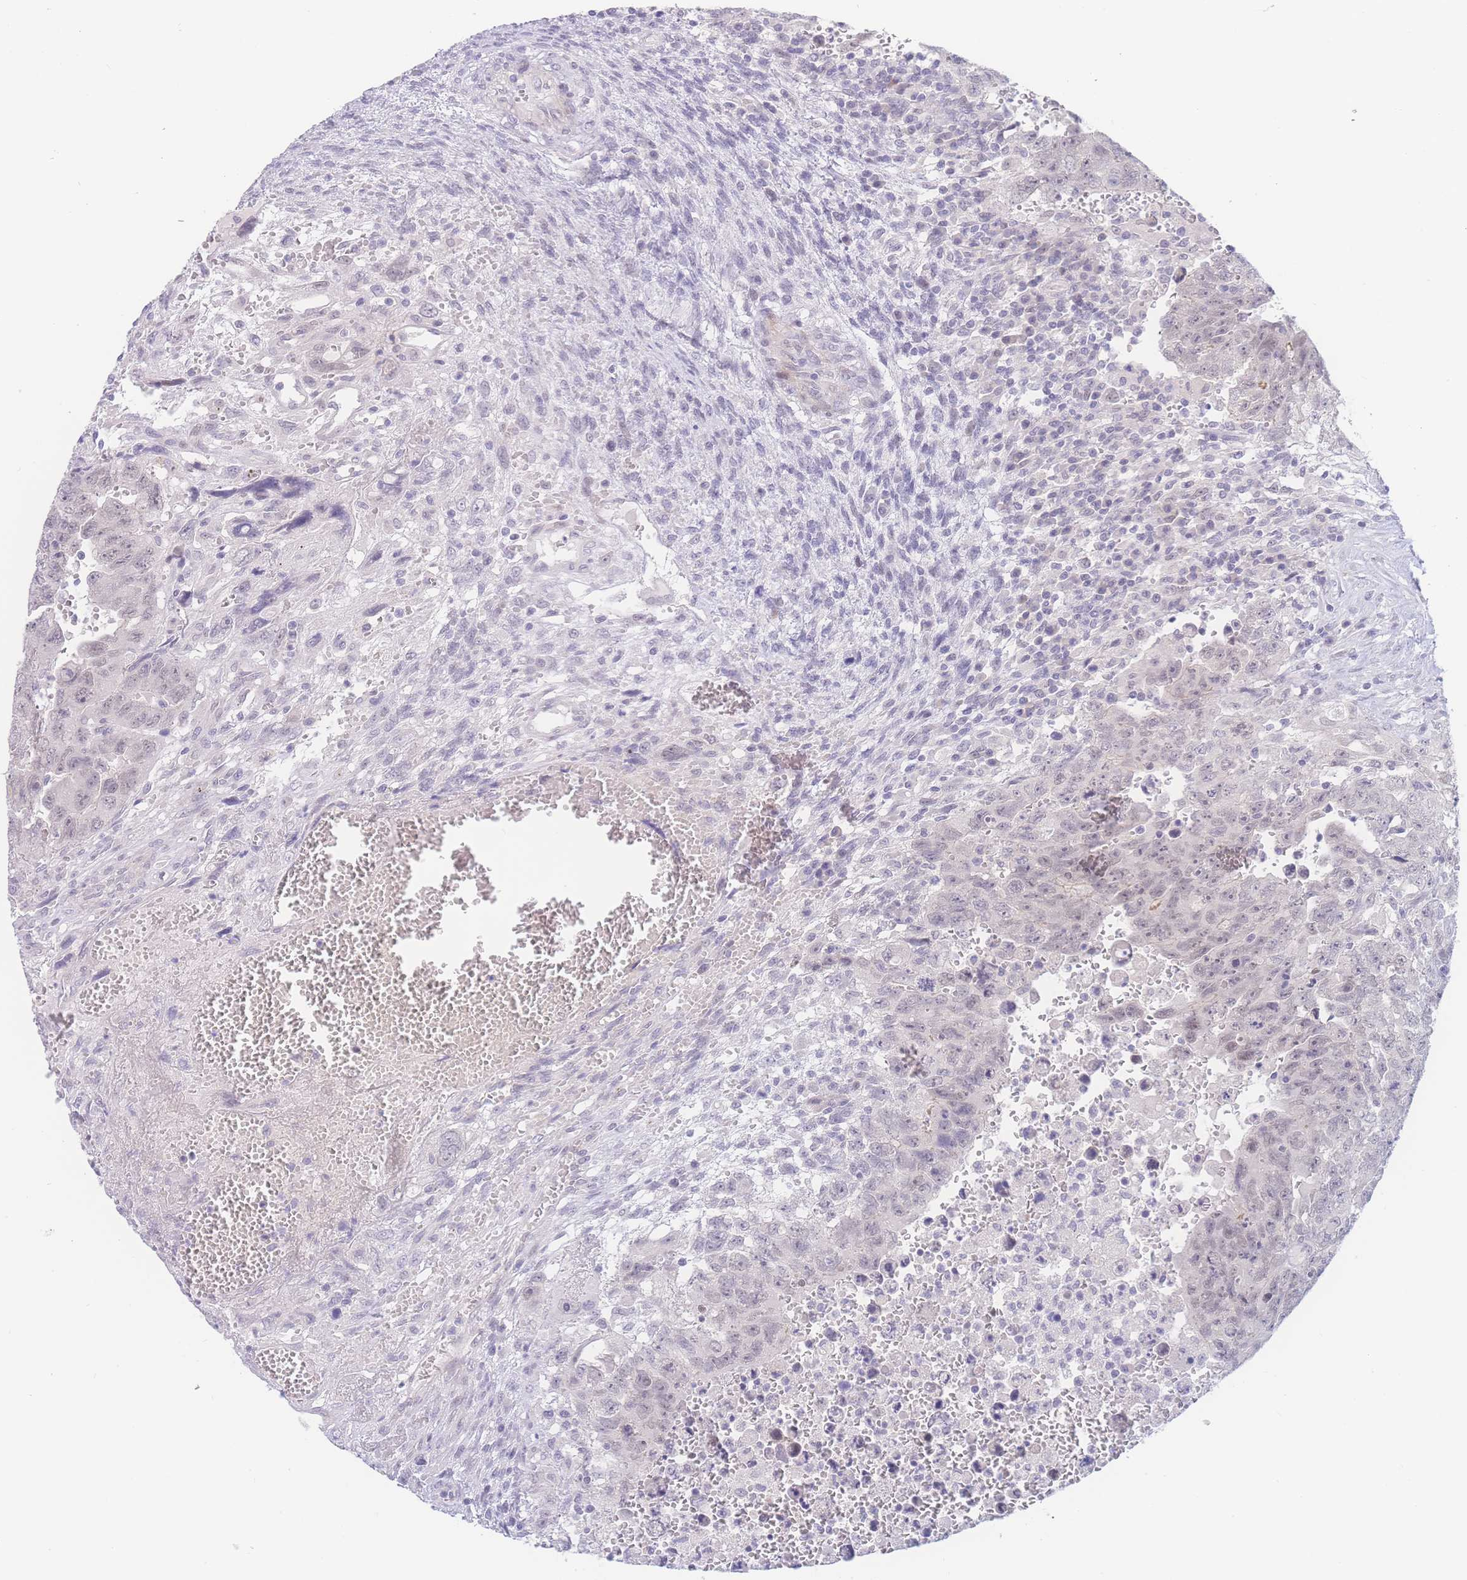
{"staining": {"intensity": "negative", "quantity": "none", "location": "none"}, "tissue": "testis cancer", "cell_type": "Tumor cells", "image_type": "cancer", "snomed": [{"axis": "morphology", "description": "Carcinoma, Embryonal, NOS"}, {"axis": "topography", "description": "Testis"}], "caption": "An IHC micrograph of embryonal carcinoma (testis) is shown. There is no staining in tumor cells of embryonal carcinoma (testis).", "gene": "PRSS22", "patient": {"sex": "male", "age": 28}}